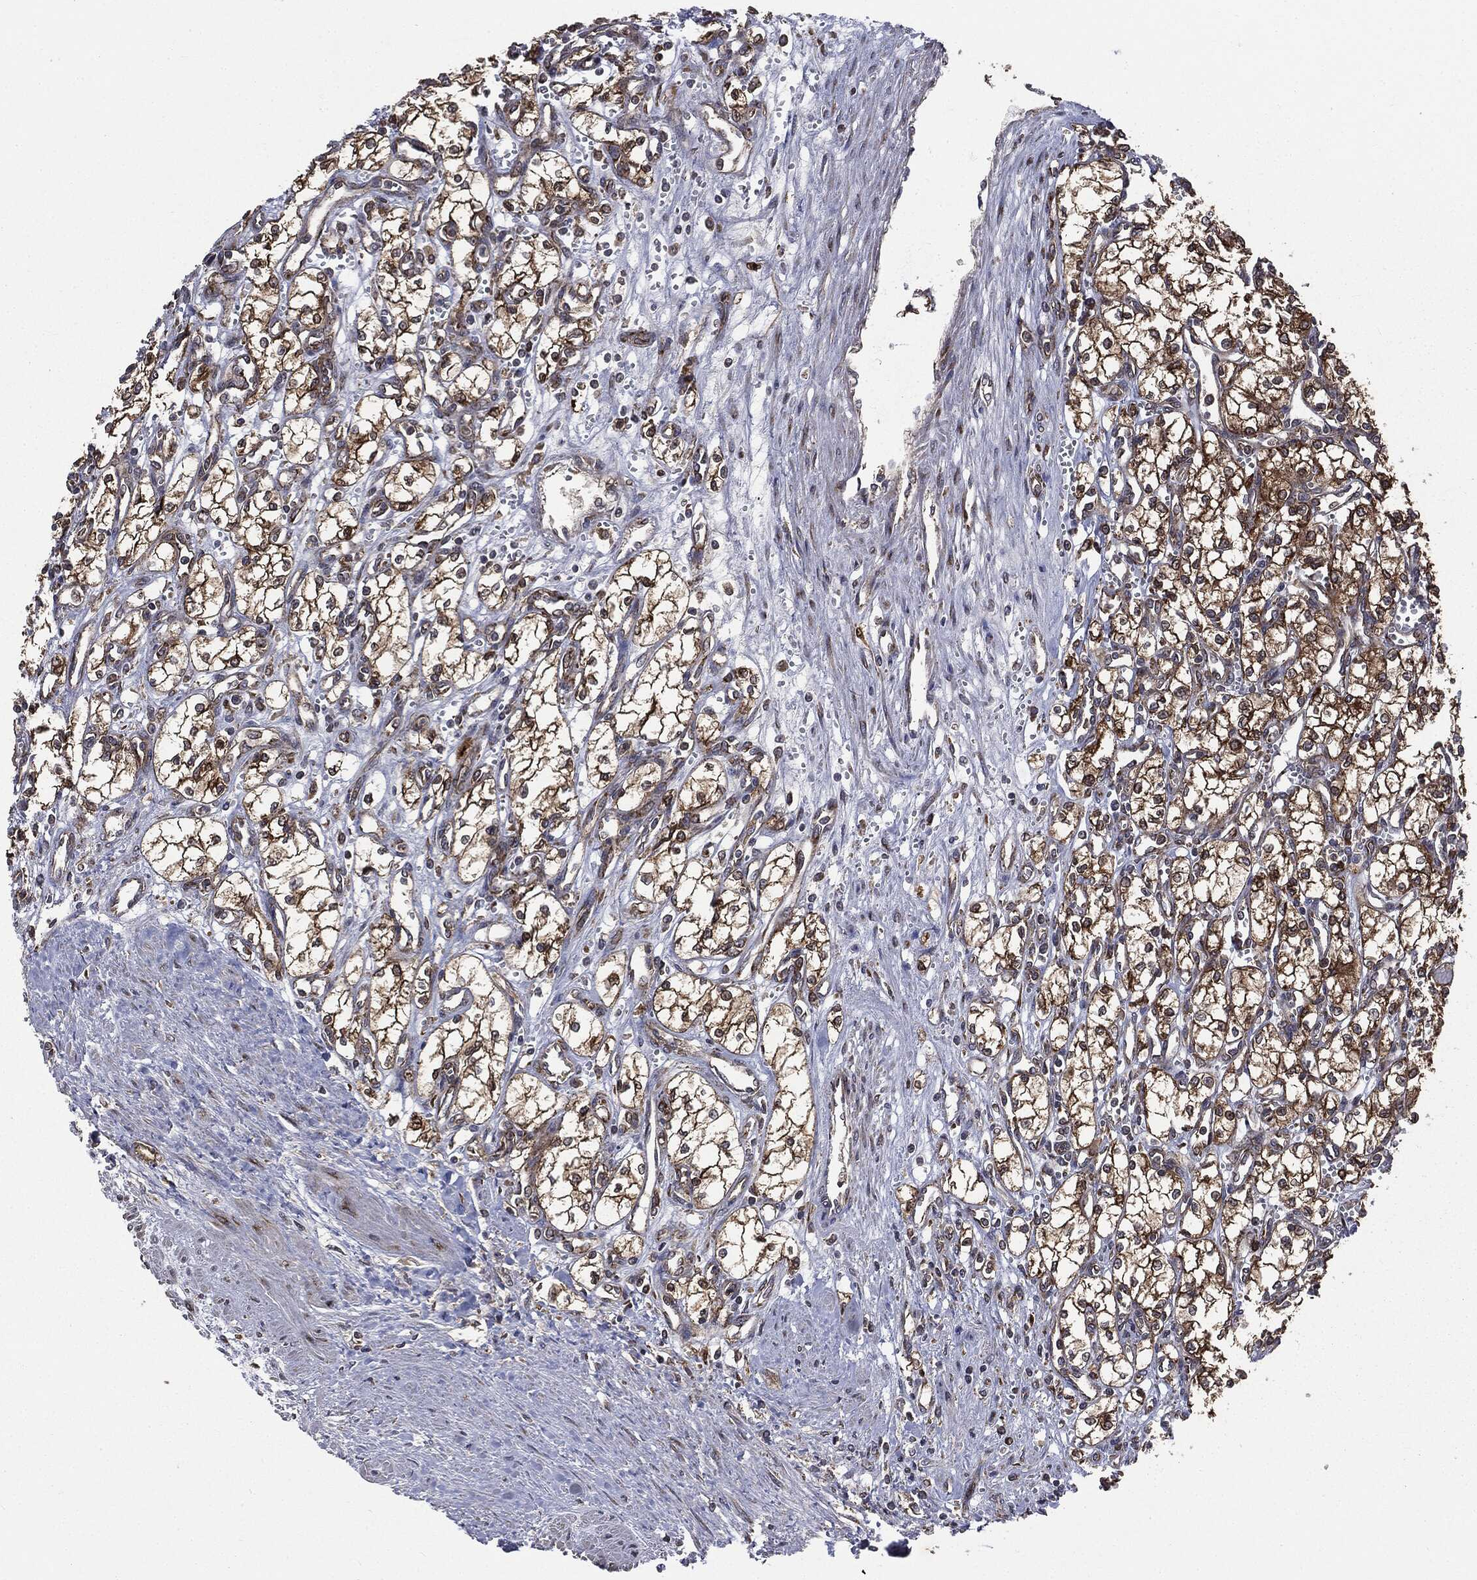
{"staining": {"intensity": "strong", "quantity": ">75%", "location": "cytoplasmic/membranous"}, "tissue": "renal cancer", "cell_type": "Tumor cells", "image_type": "cancer", "snomed": [{"axis": "morphology", "description": "Adenocarcinoma, NOS"}, {"axis": "topography", "description": "Kidney"}], "caption": "The histopathology image displays immunohistochemical staining of adenocarcinoma (renal). There is strong cytoplasmic/membranous positivity is identified in about >75% of tumor cells.", "gene": "PLOD3", "patient": {"sex": "male", "age": 59}}